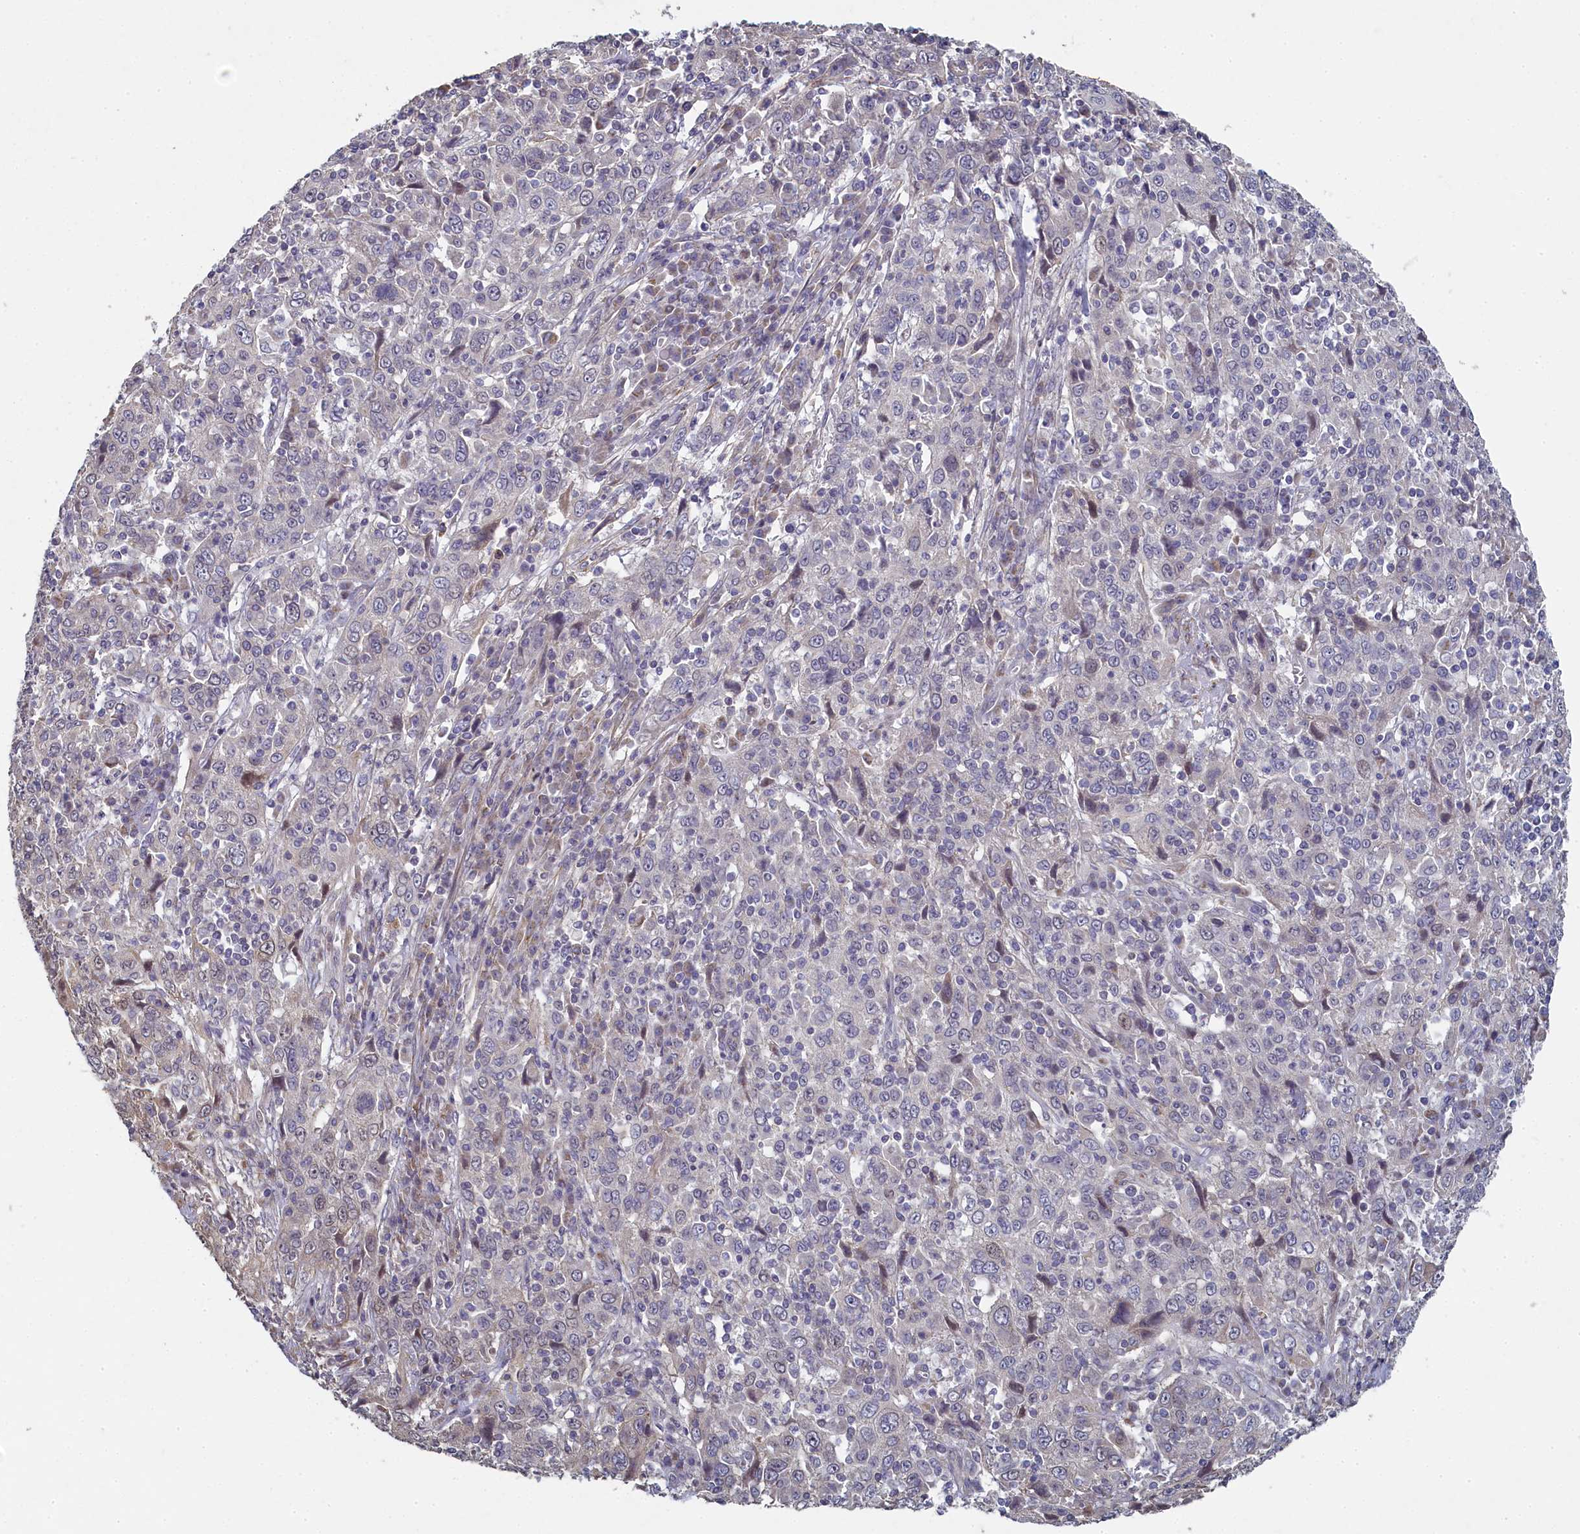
{"staining": {"intensity": "negative", "quantity": "none", "location": "none"}, "tissue": "cervical cancer", "cell_type": "Tumor cells", "image_type": "cancer", "snomed": [{"axis": "morphology", "description": "Squamous cell carcinoma, NOS"}, {"axis": "topography", "description": "Cervix"}], "caption": "Cervical cancer was stained to show a protein in brown. There is no significant staining in tumor cells. (DAB immunohistochemistry visualized using brightfield microscopy, high magnification).", "gene": "DIXDC1", "patient": {"sex": "female", "age": 46}}